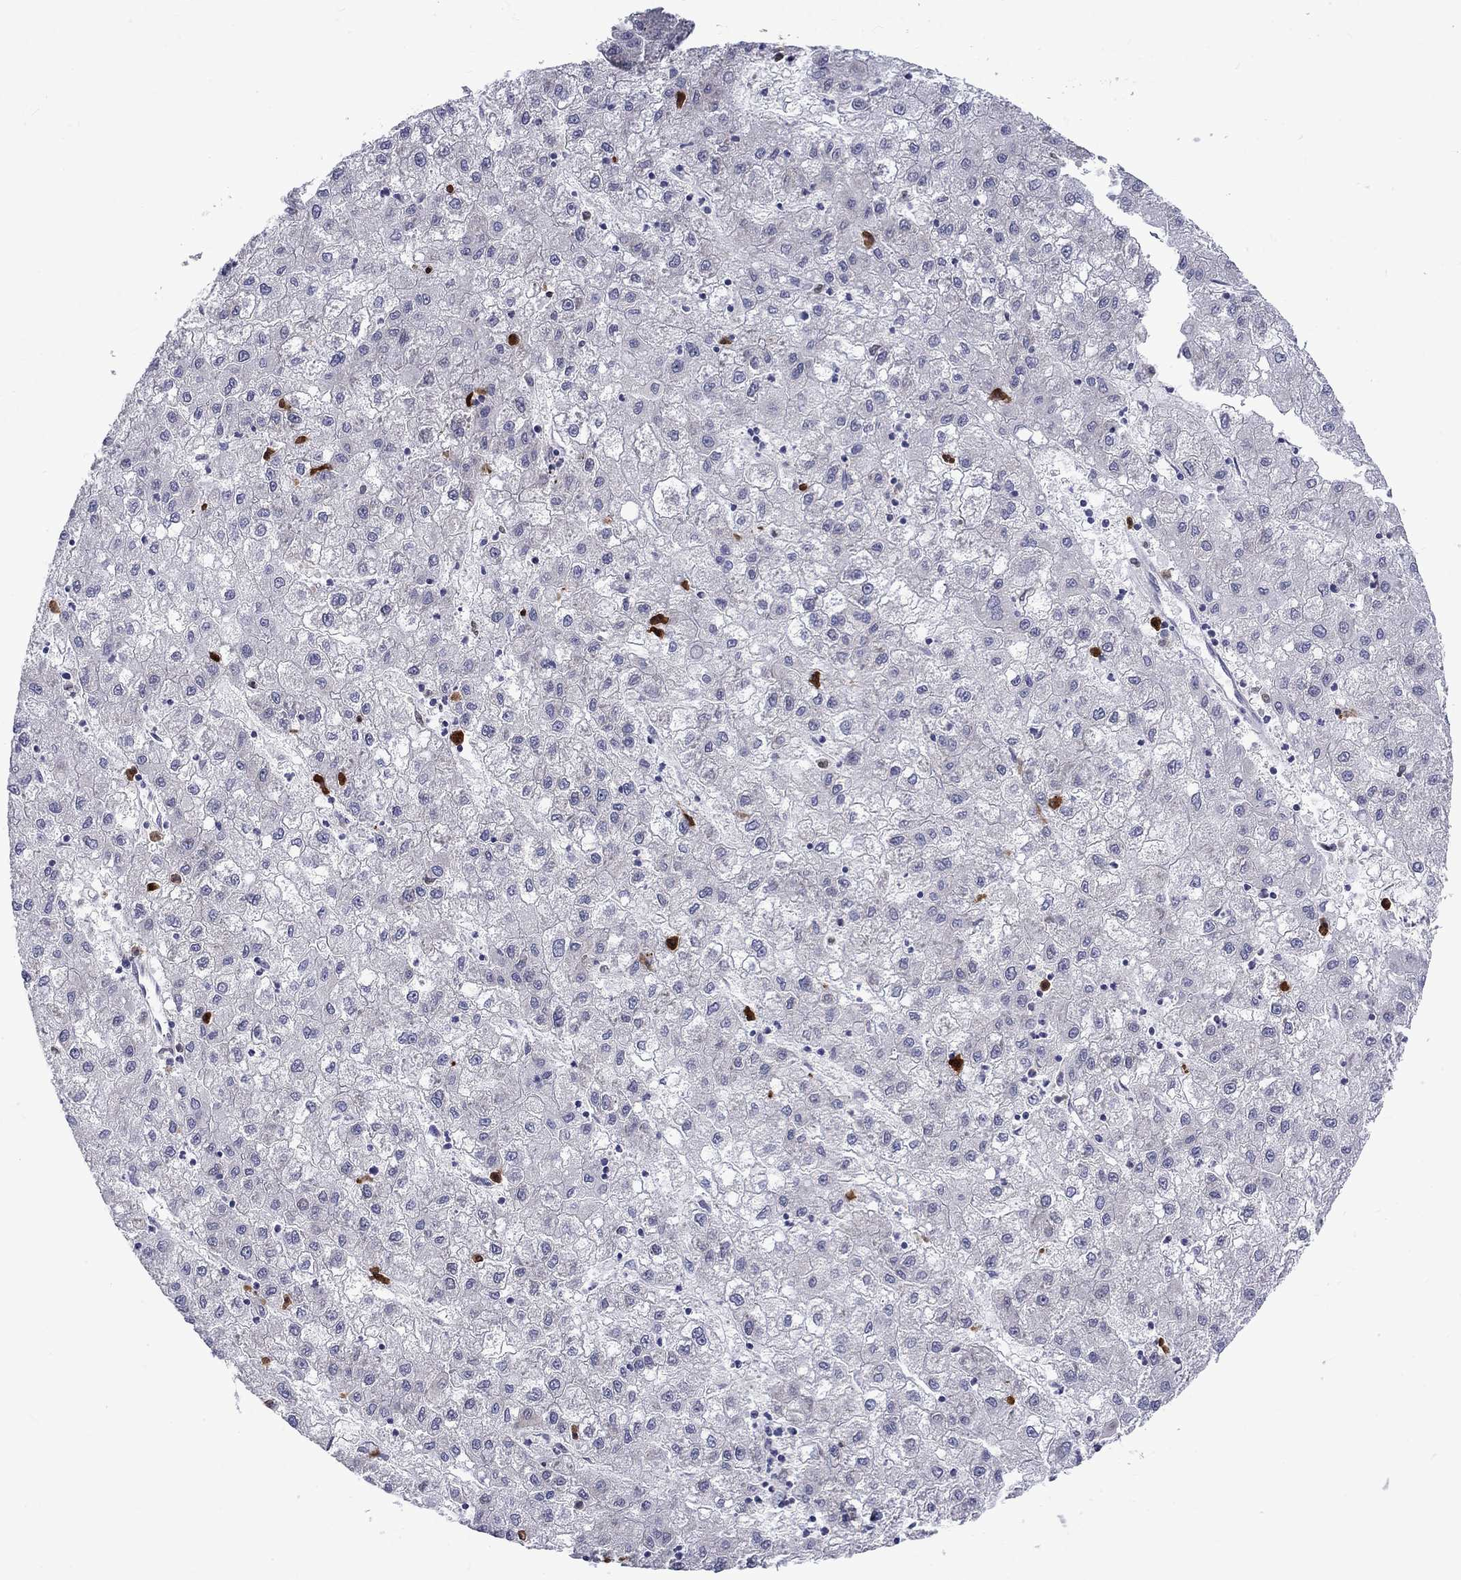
{"staining": {"intensity": "negative", "quantity": "none", "location": "none"}, "tissue": "liver cancer", "cell_type": "Tumor cells", "image_type": "cancer", "snomed": [{"axis": "morphology", "description": "Carcinoma, Hepatocellular, NOS"}, {"axis": "topography", "description": "Liver"}], "caption": "Histopathology image shows no significant protein expression in tumor cells of hepatocellular carcinoma (liver).", "gene": "PABPC4", "patient": {"sex": "male", "age": 72}}